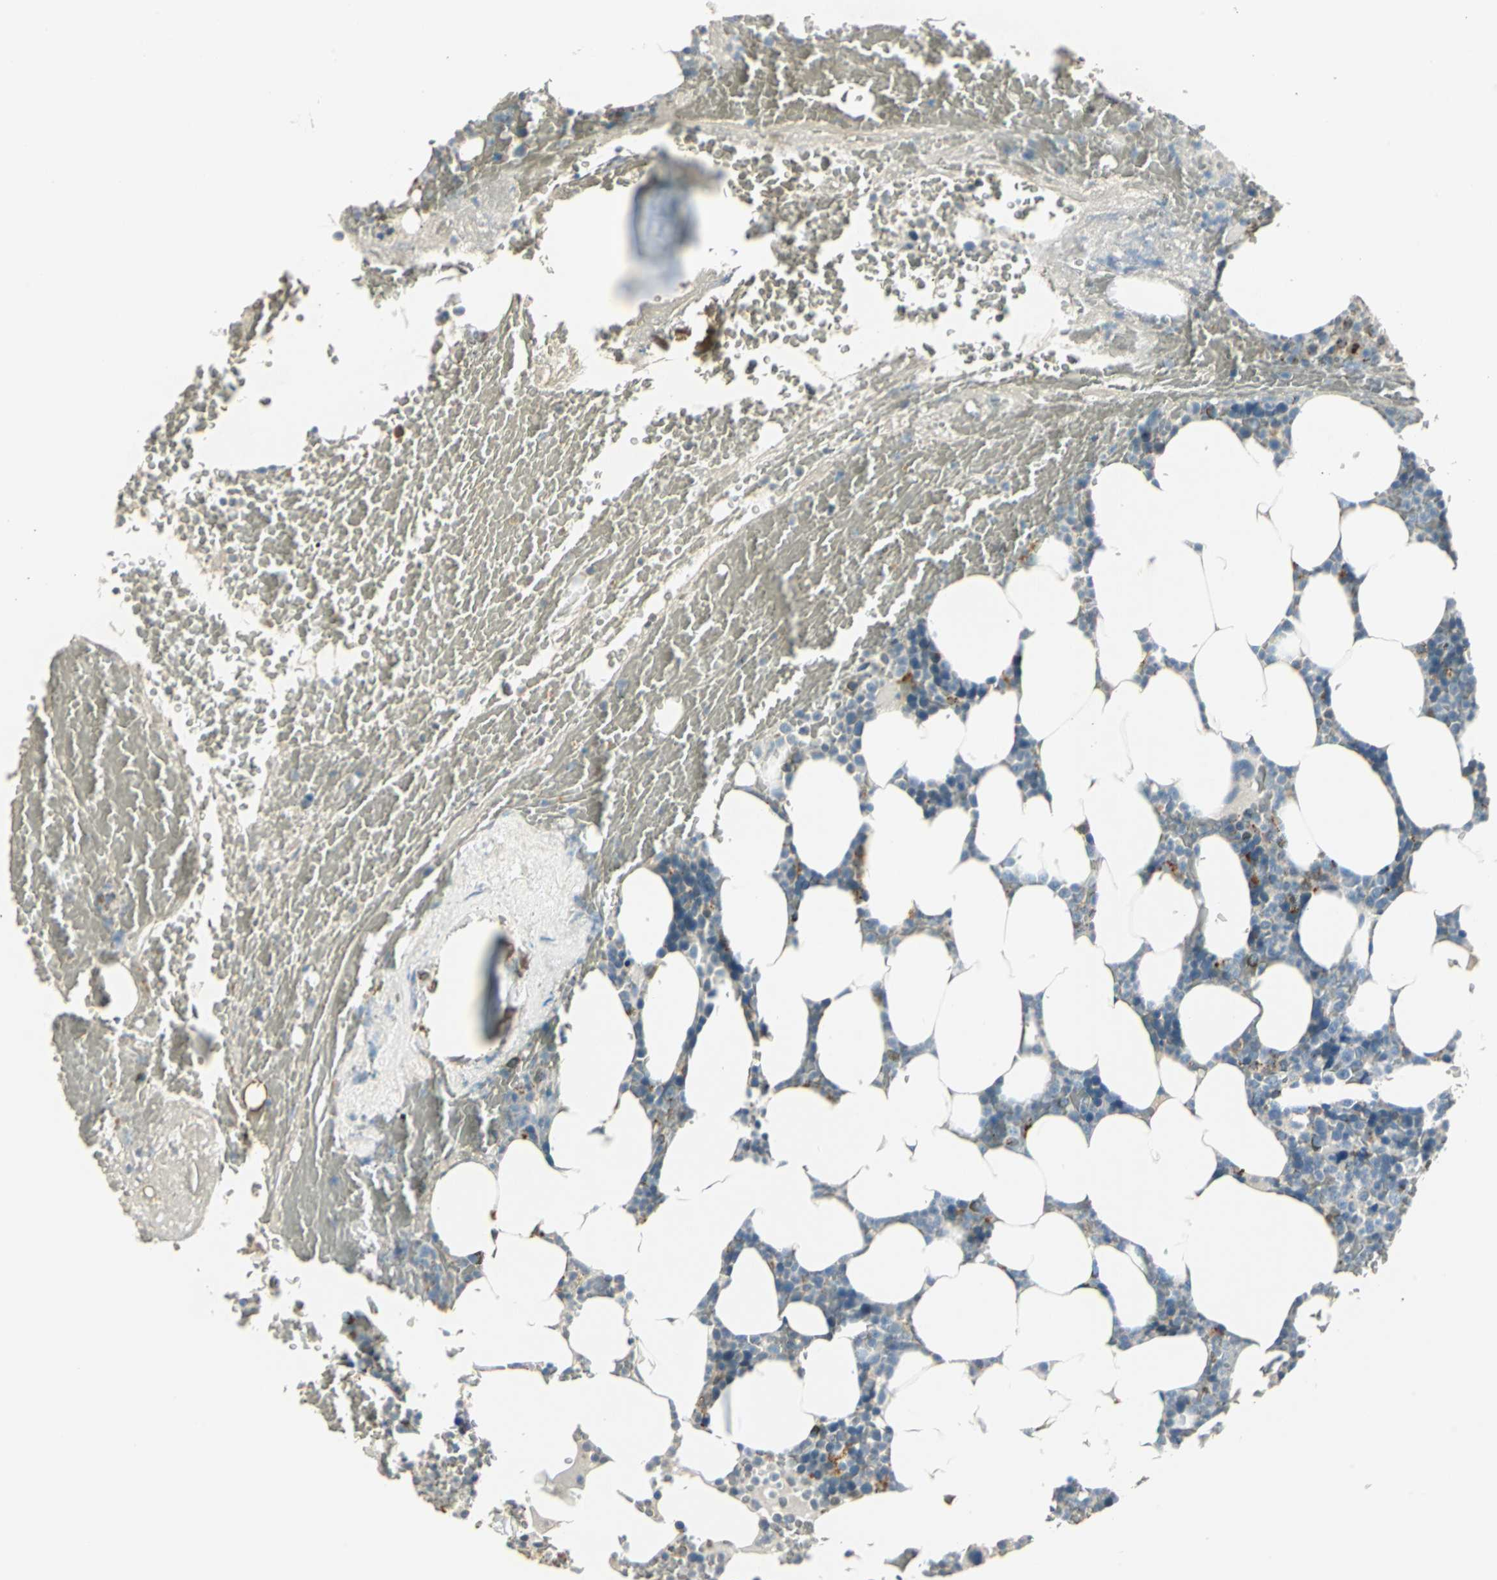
{"staining": {"intensity": "moderate", "quantity": "<25%", "location": "cytoplasmic/membranous"}, "tissue": "bone marrow", "cell_type": "Hematopoietic cells", "image_type": "normal", "snomed": [{"axis": "morphology", "description": "Normal tissue, NOS"}, {"axis": "topography", "description": "Bone marrow"}], "caption": "A brown stain highlights moderate cytoplasmic/membranous positivity of a protein in hematopoietic cells of benign bone marrow. (brown staining indicates protein expression, while blue staining denotes nuclei).", "gene": "NIT1", "patient": {"sex": "female", "age": 66}}